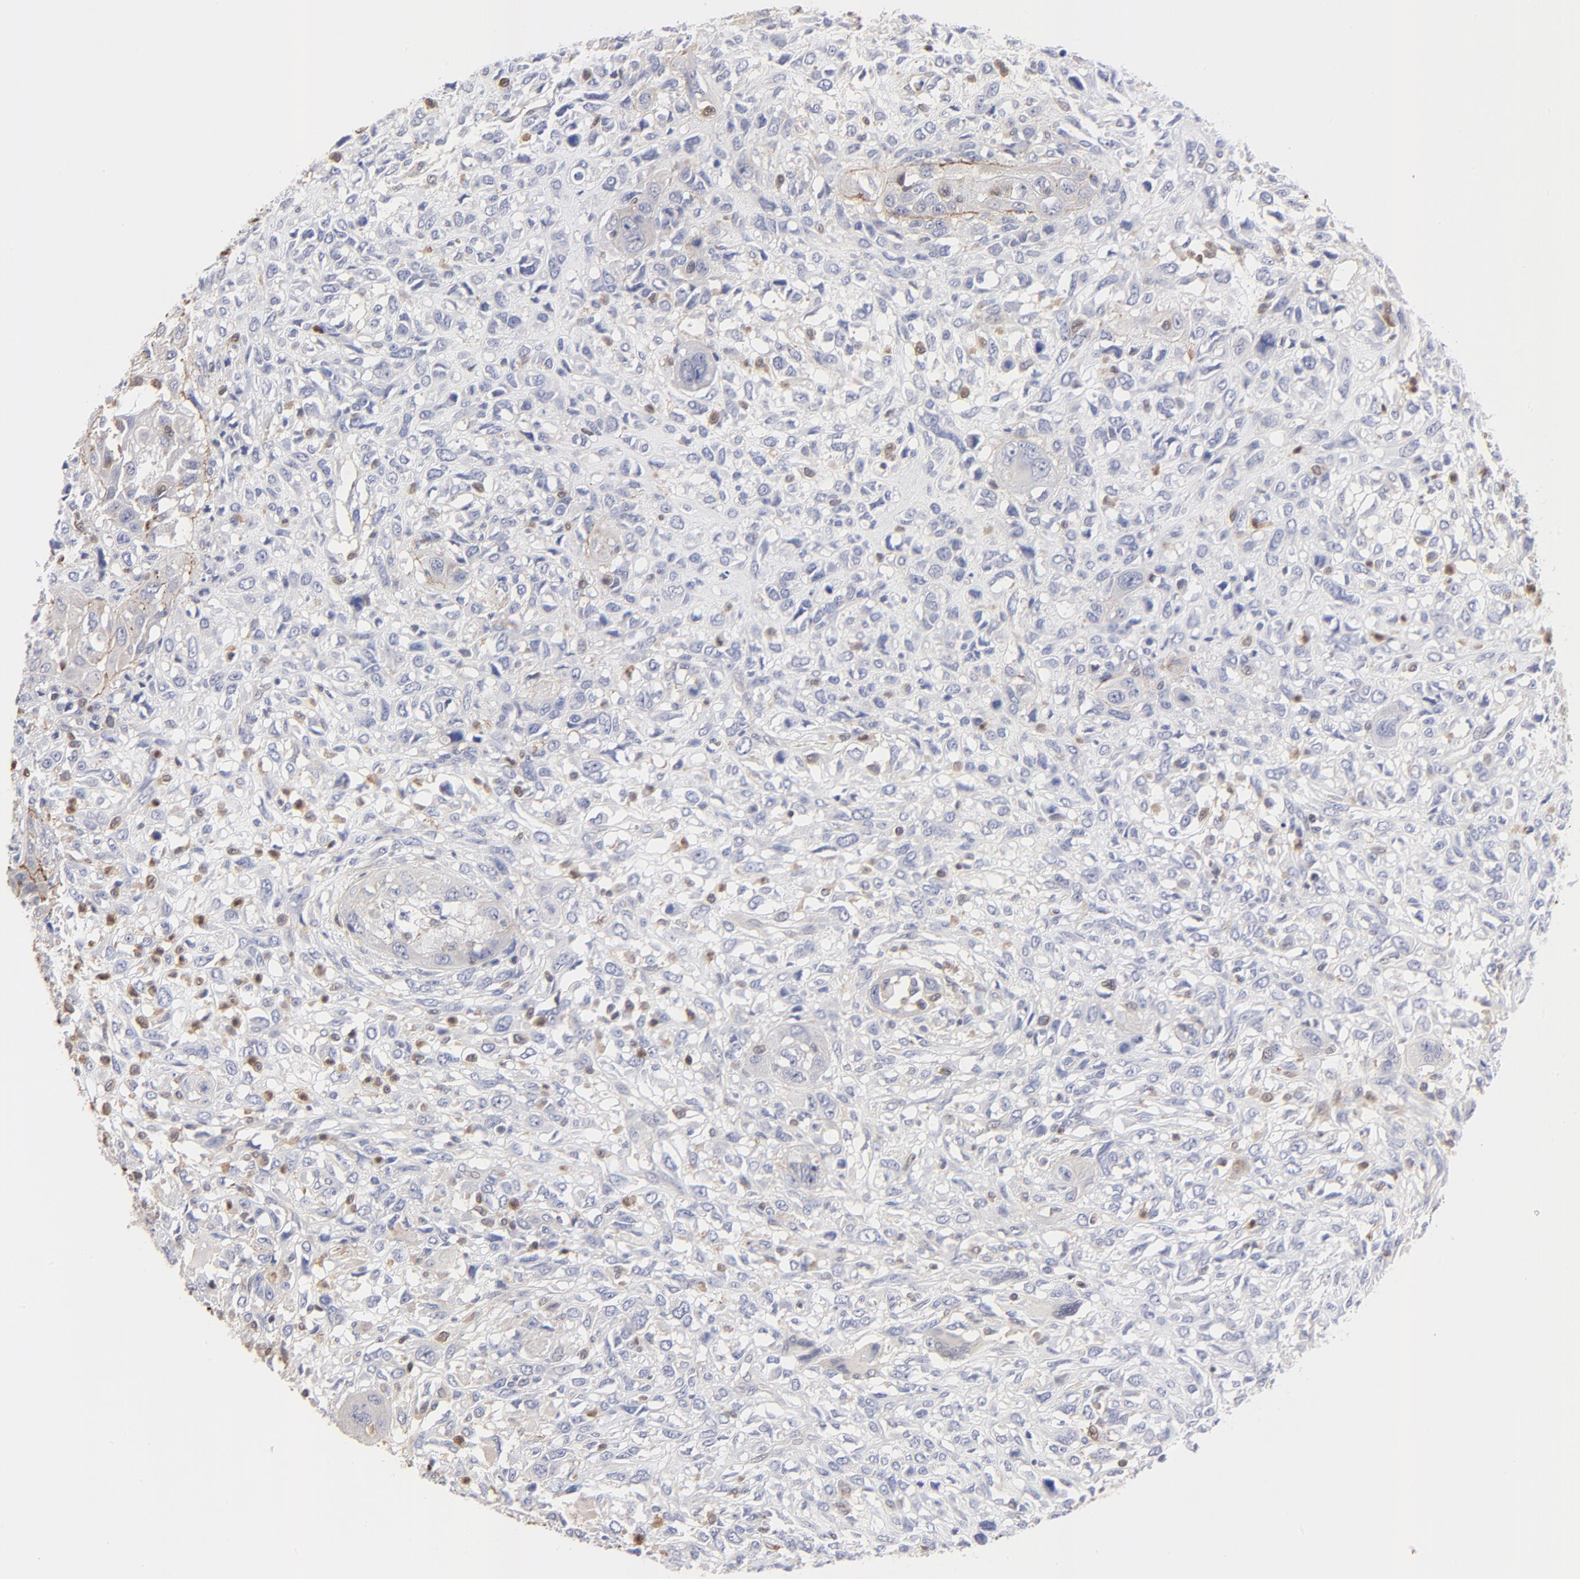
{"staining": {"intensity": "negative", "quantity": "none", "location": "none"}, "tissue": "head and neck cancer", "cell_type": "Tumor cells", "image_type": "cancer", "snomed": [{"axis": "morphology", "description": "Neoplasm, malignant, NOS"}, {"axis": "topography", "description": "Salivary gland"}, {"axis": "topography", "description": "Head-Neck"}], "caption": "High magnification brightfield microscopy of head and neck cancer stained with DAB (brown) and counterstained with hematoxylin (blue): tumor cells show no significant positivity.", "gene": "TBXT", "patient": {"sex": "male", "age": 43}}